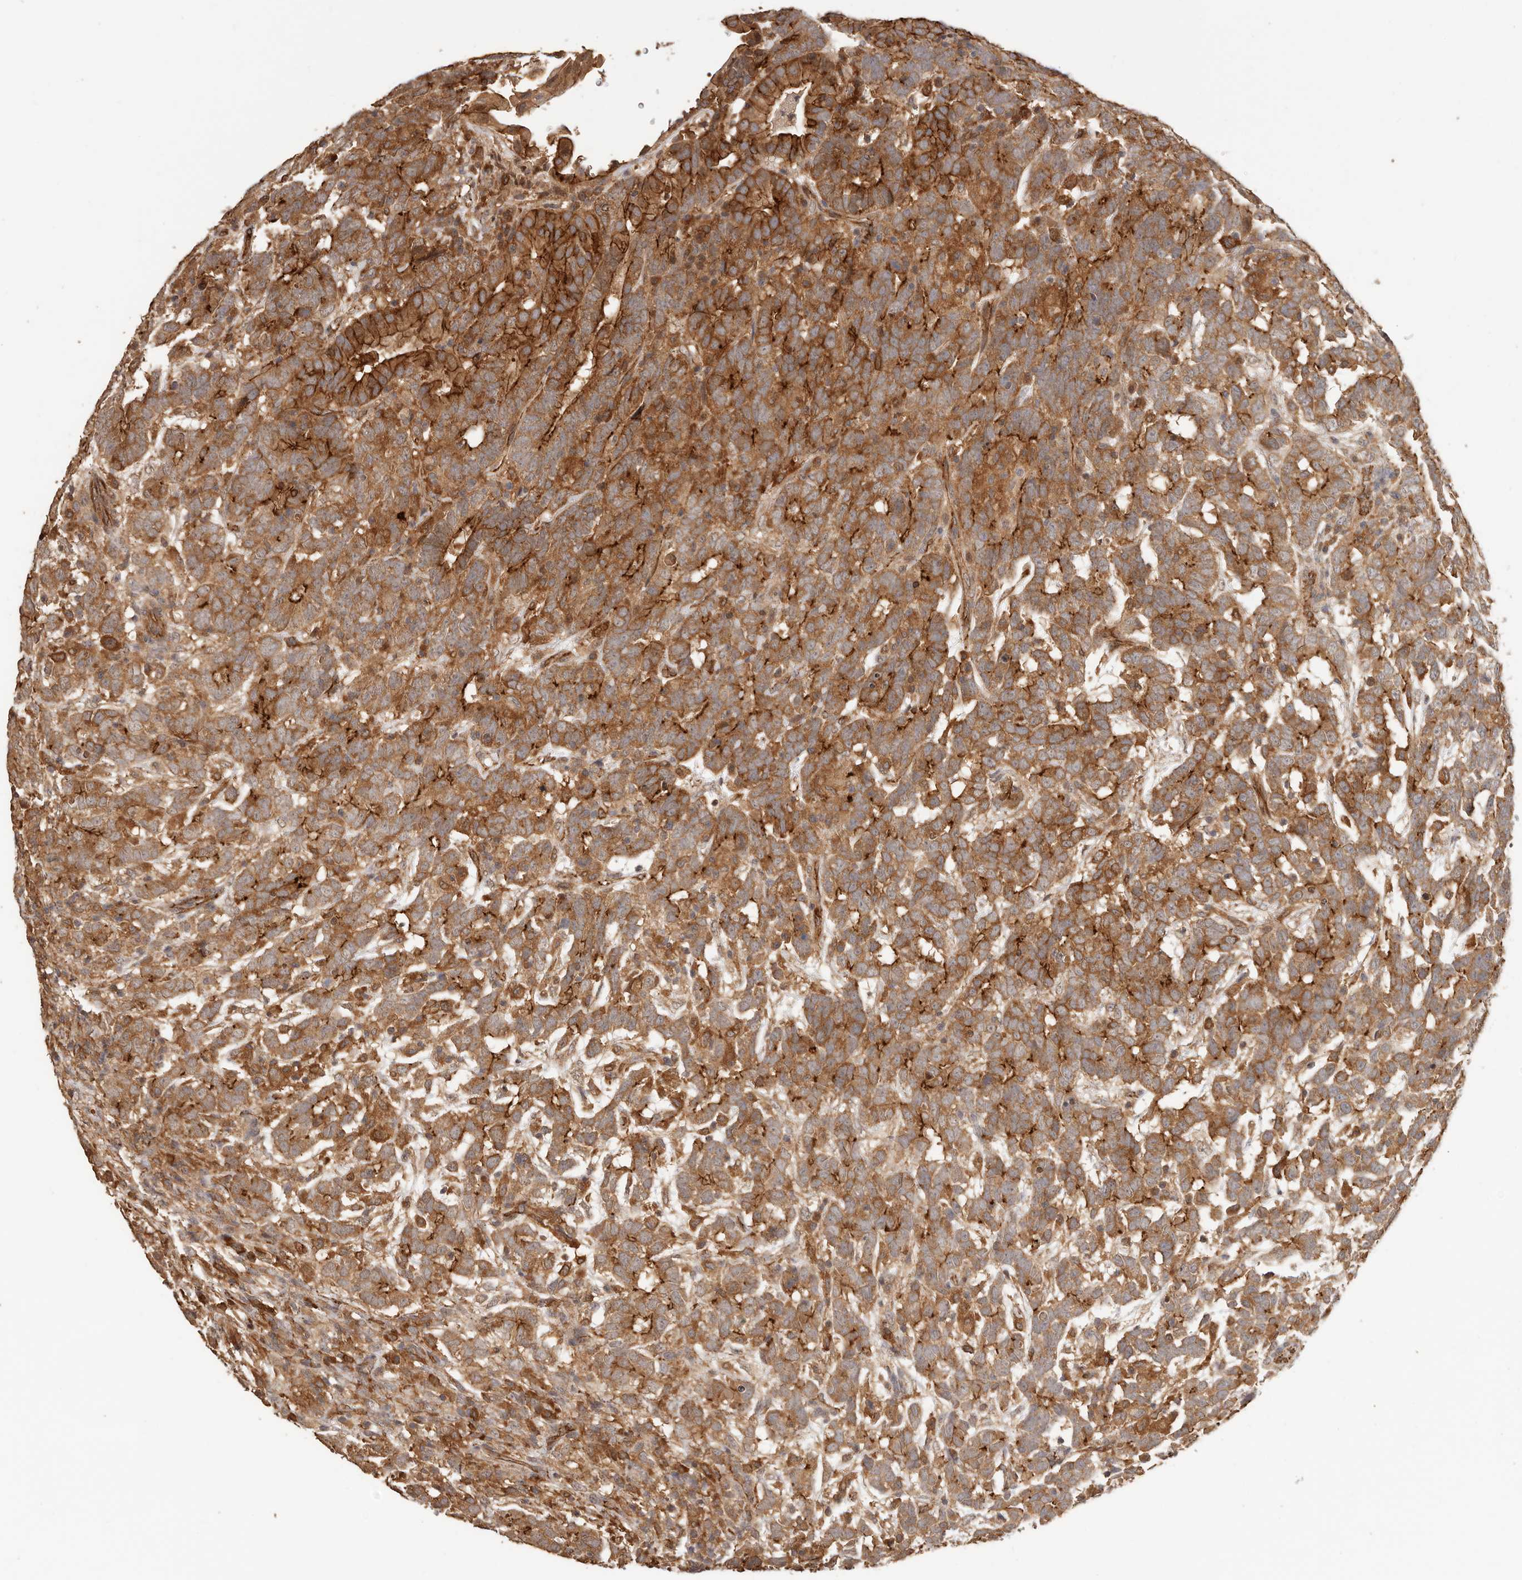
{"staining": {"intensity": "strong", "quantity": ">75%", "location": "cytoplasmic/membranous"}, "tissue": "testis cancer", "cell_type": "Tumor cells", "image_type": "cancer", "snomed": [{"axis": "morphology", "description": "Carcinoma, Embryonal, NOS"}, {"axis": "topography", "description": "Testis"}], "caption": "IHC of testis embryonal carcinoma displays high levels of strong cytoplasmic/membranous positivity in about >75% of tumor cells.", "gene": "AFDN", "patient": {"sex": "male", "age": 26}}